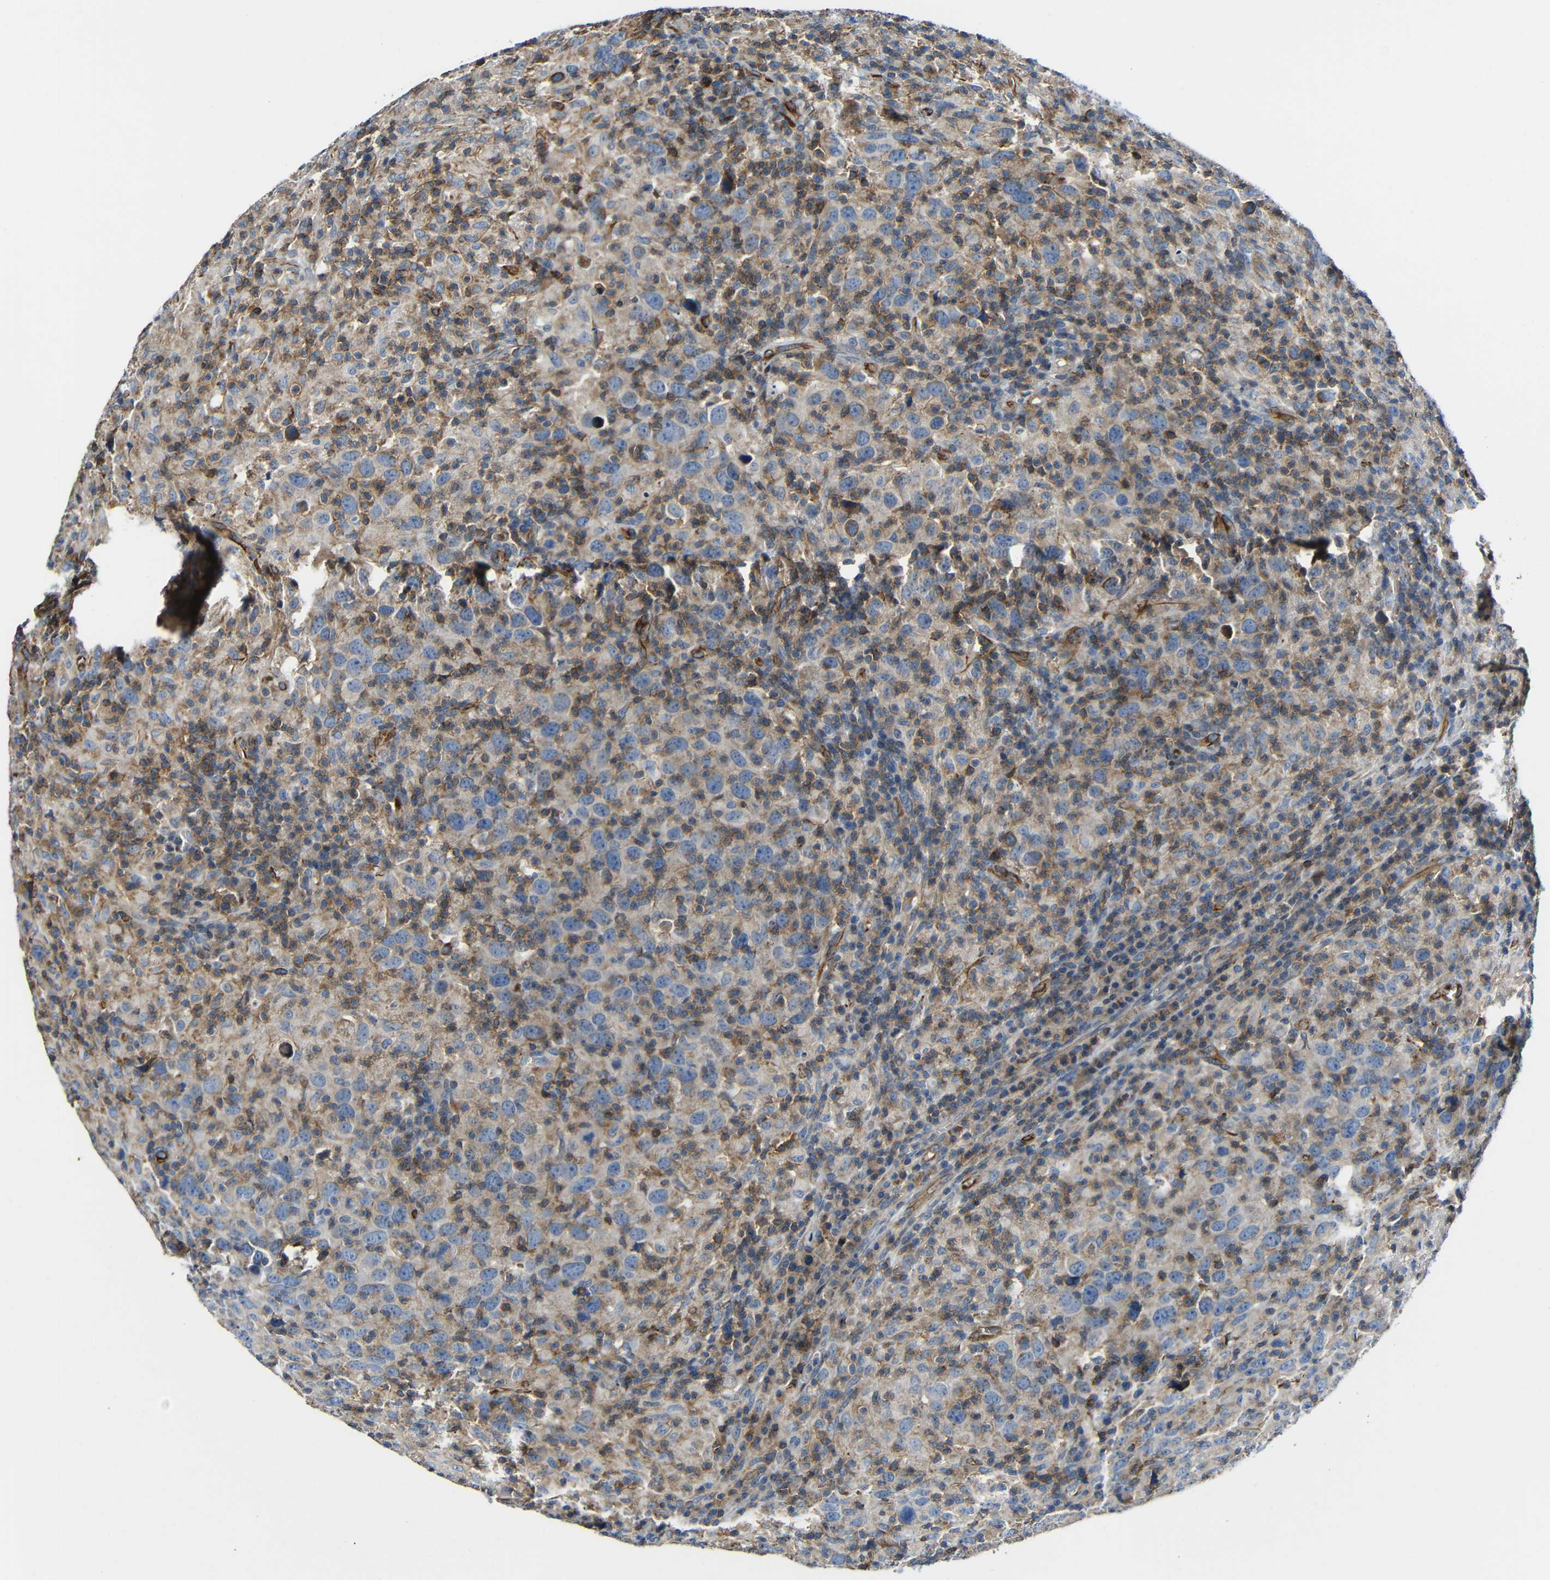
{"staining": {"intensity": "moderate", "quantity": "25%-75%", "location": "cytoplasmic/membranous"}, "tissue": "head and neck cancer", "cell_type": "Tumor cells", "image_type": "cancer", "snomed": [{"axis": "morphology", "description": "Adenocarcinoma, NOS"}, {"axis": "topography", "description": "Salivary gland"}, {"axis": "topography", "description": "Head-Neck"}], "caption": "Head and neck cancer (adenocarcinoma) tissue demonstrates moderate cytoplasmic/membranous positivity in about 25%-75% of tumor cells", "gene": "IGSF10", "patient": {"sex": "female", "age": 65}}